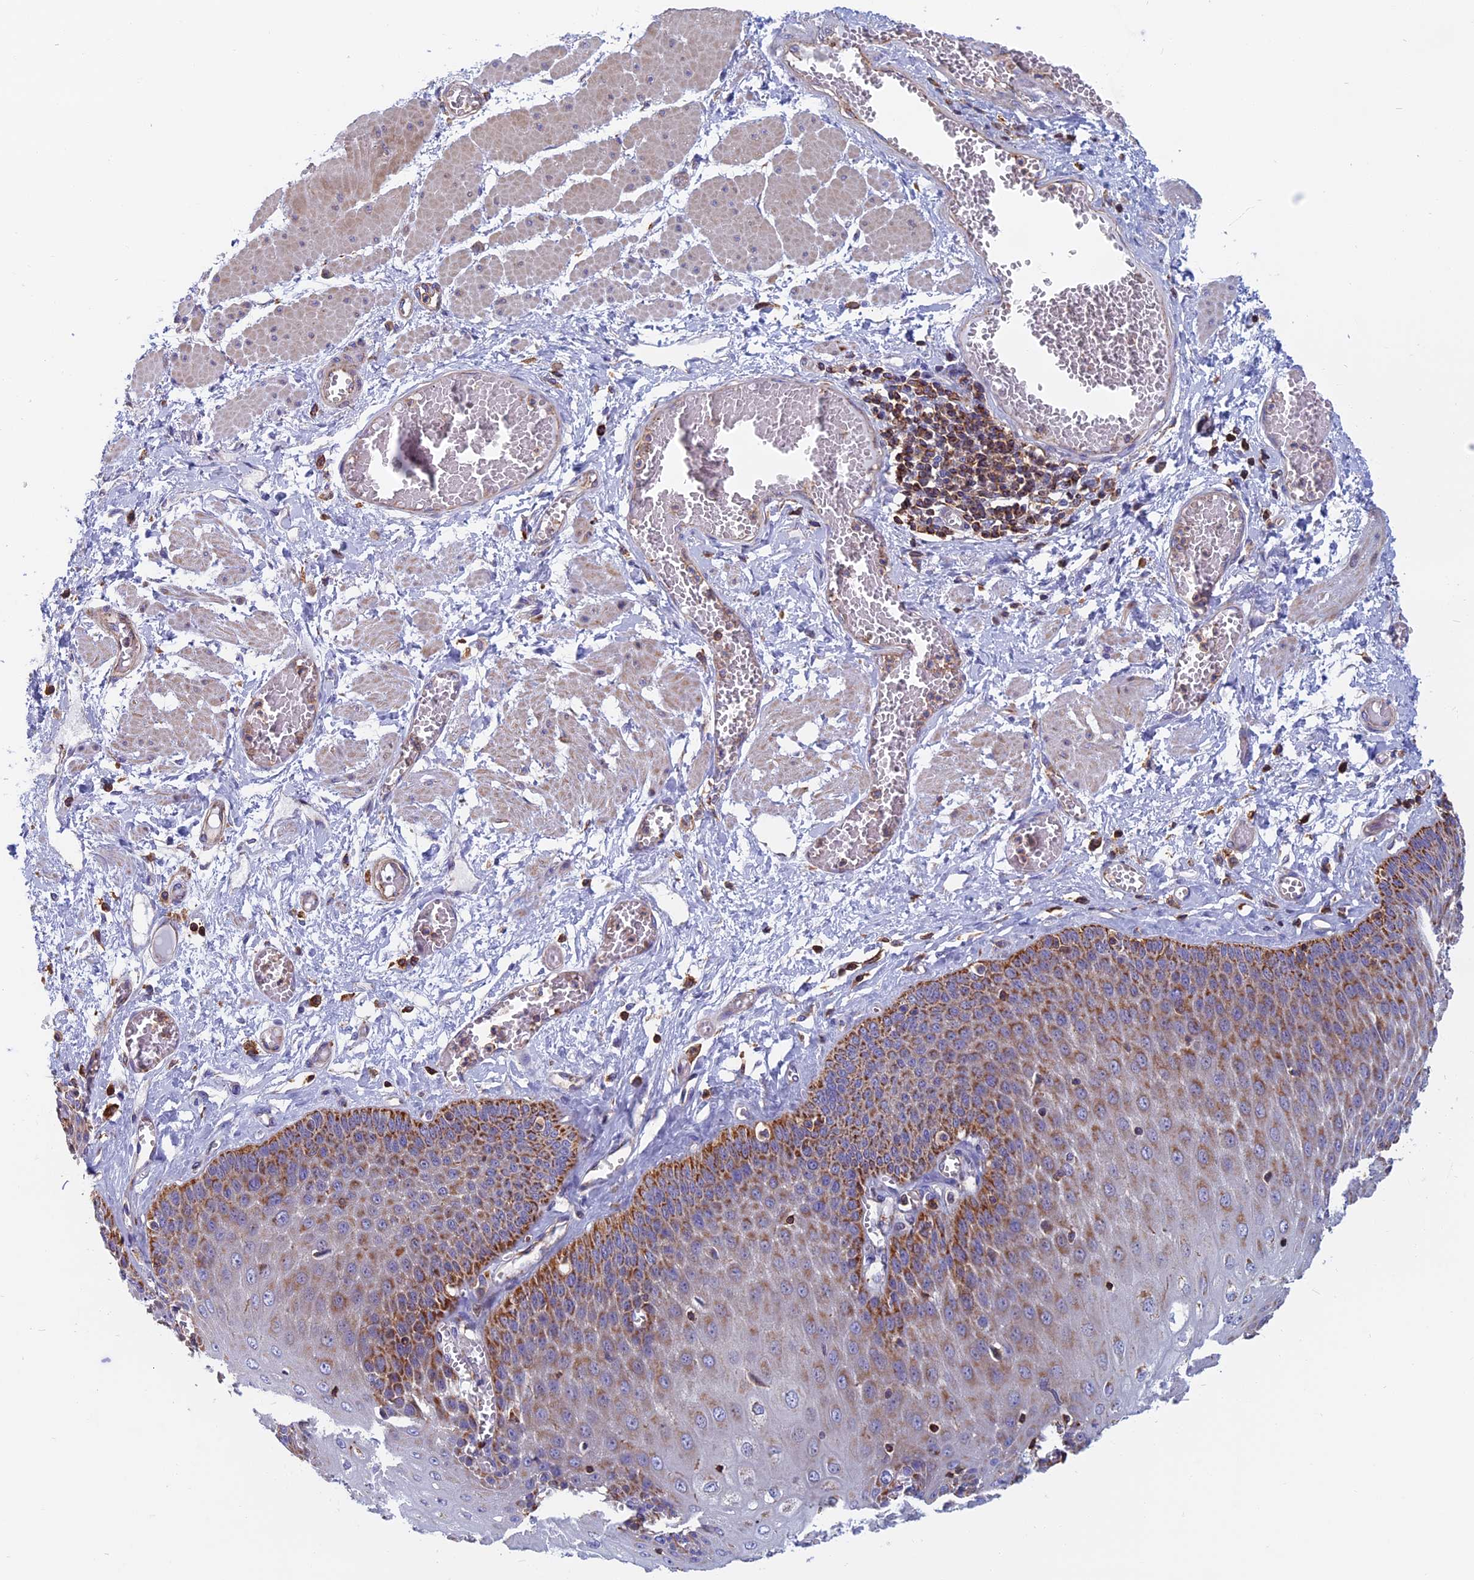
{"staining": {"intensity": "moderate", "quantity": ">75%", "location": "cytoplasmic/membranous"}, "tissue": "esophagus", "cell_type": "Squamous epithelial cells", "image_type": "normal", "snomed": [{"axis": "morphology", "description": "Normal tissue, NOS"}, {"axis": "topography", "description": "Esophagus"}], "caption": "Unremarkable esophagus was stained to show a protein in brown. There is medium levels of moderate cytoplasmic/membranous expression in about >75% of squamous epithelial cells. The protein is shown in brown color, while the nuclei are stained blue.", "gene": "HSD17B8", "patient": {"sex": "male", "age": 60}}